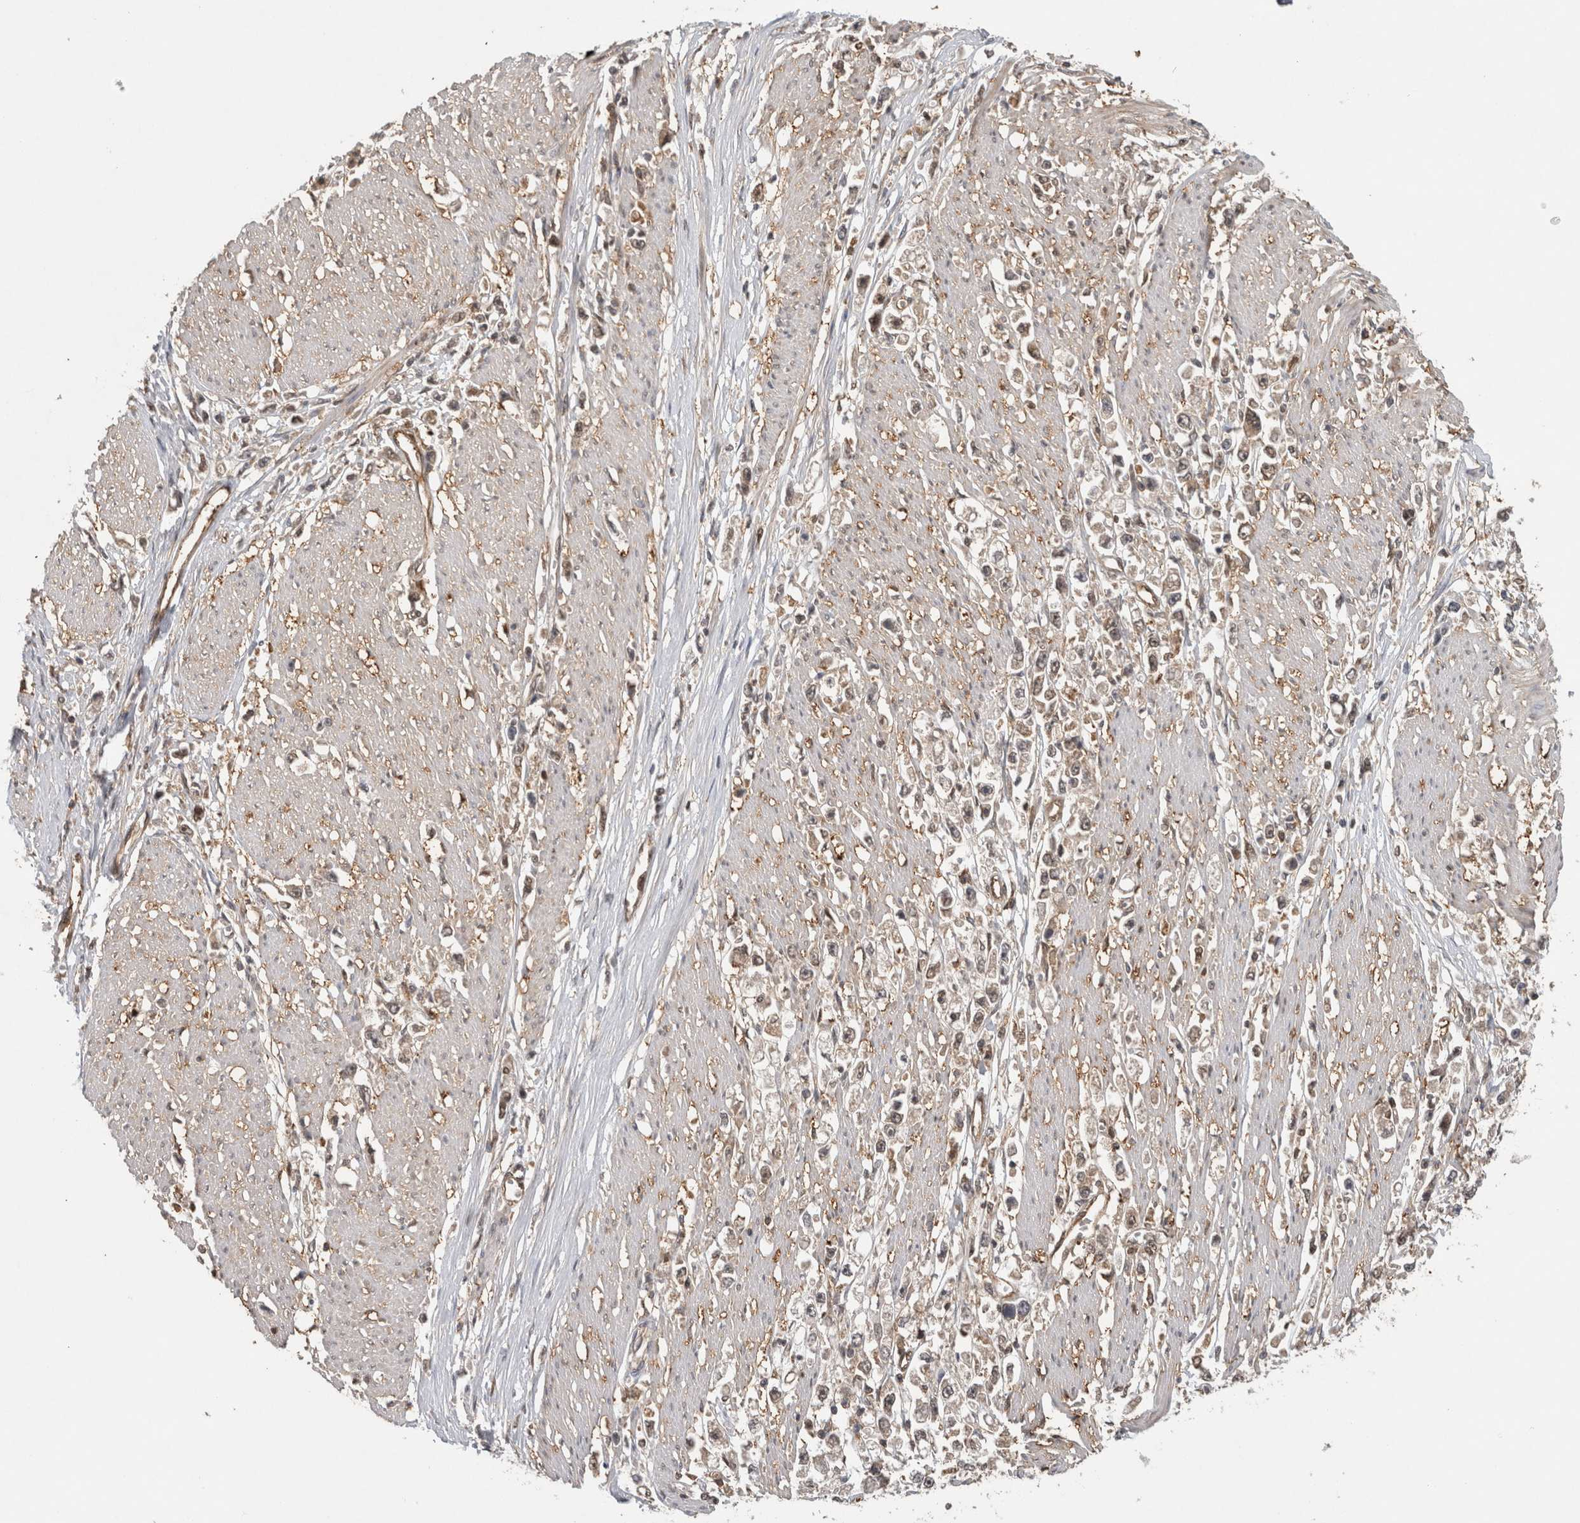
{"staining": {"intensity": "weak", "quantity": "<25%", "location": "cytoplasmic/membranous"}, "tissue": "stomach cancer", "cell_type": "Tumor cells", "image_type": "cancer", "snomed": [{"axis": "morphology", "description": "Adenocarcinoma, NOS"}, {"axis": "topography", "description": "Stomach"}], "caption": "A micrograph of stomach cancer (adenocarcinoma) stained for a protein reveals no brown staining in tumor cells. (DAB (3,3'-diaminobenzidine) IHC visualized using brightfield microscopy, high magnification).", "gene": "ASTN2", "patient": {"sex": "female", "age": 59}}